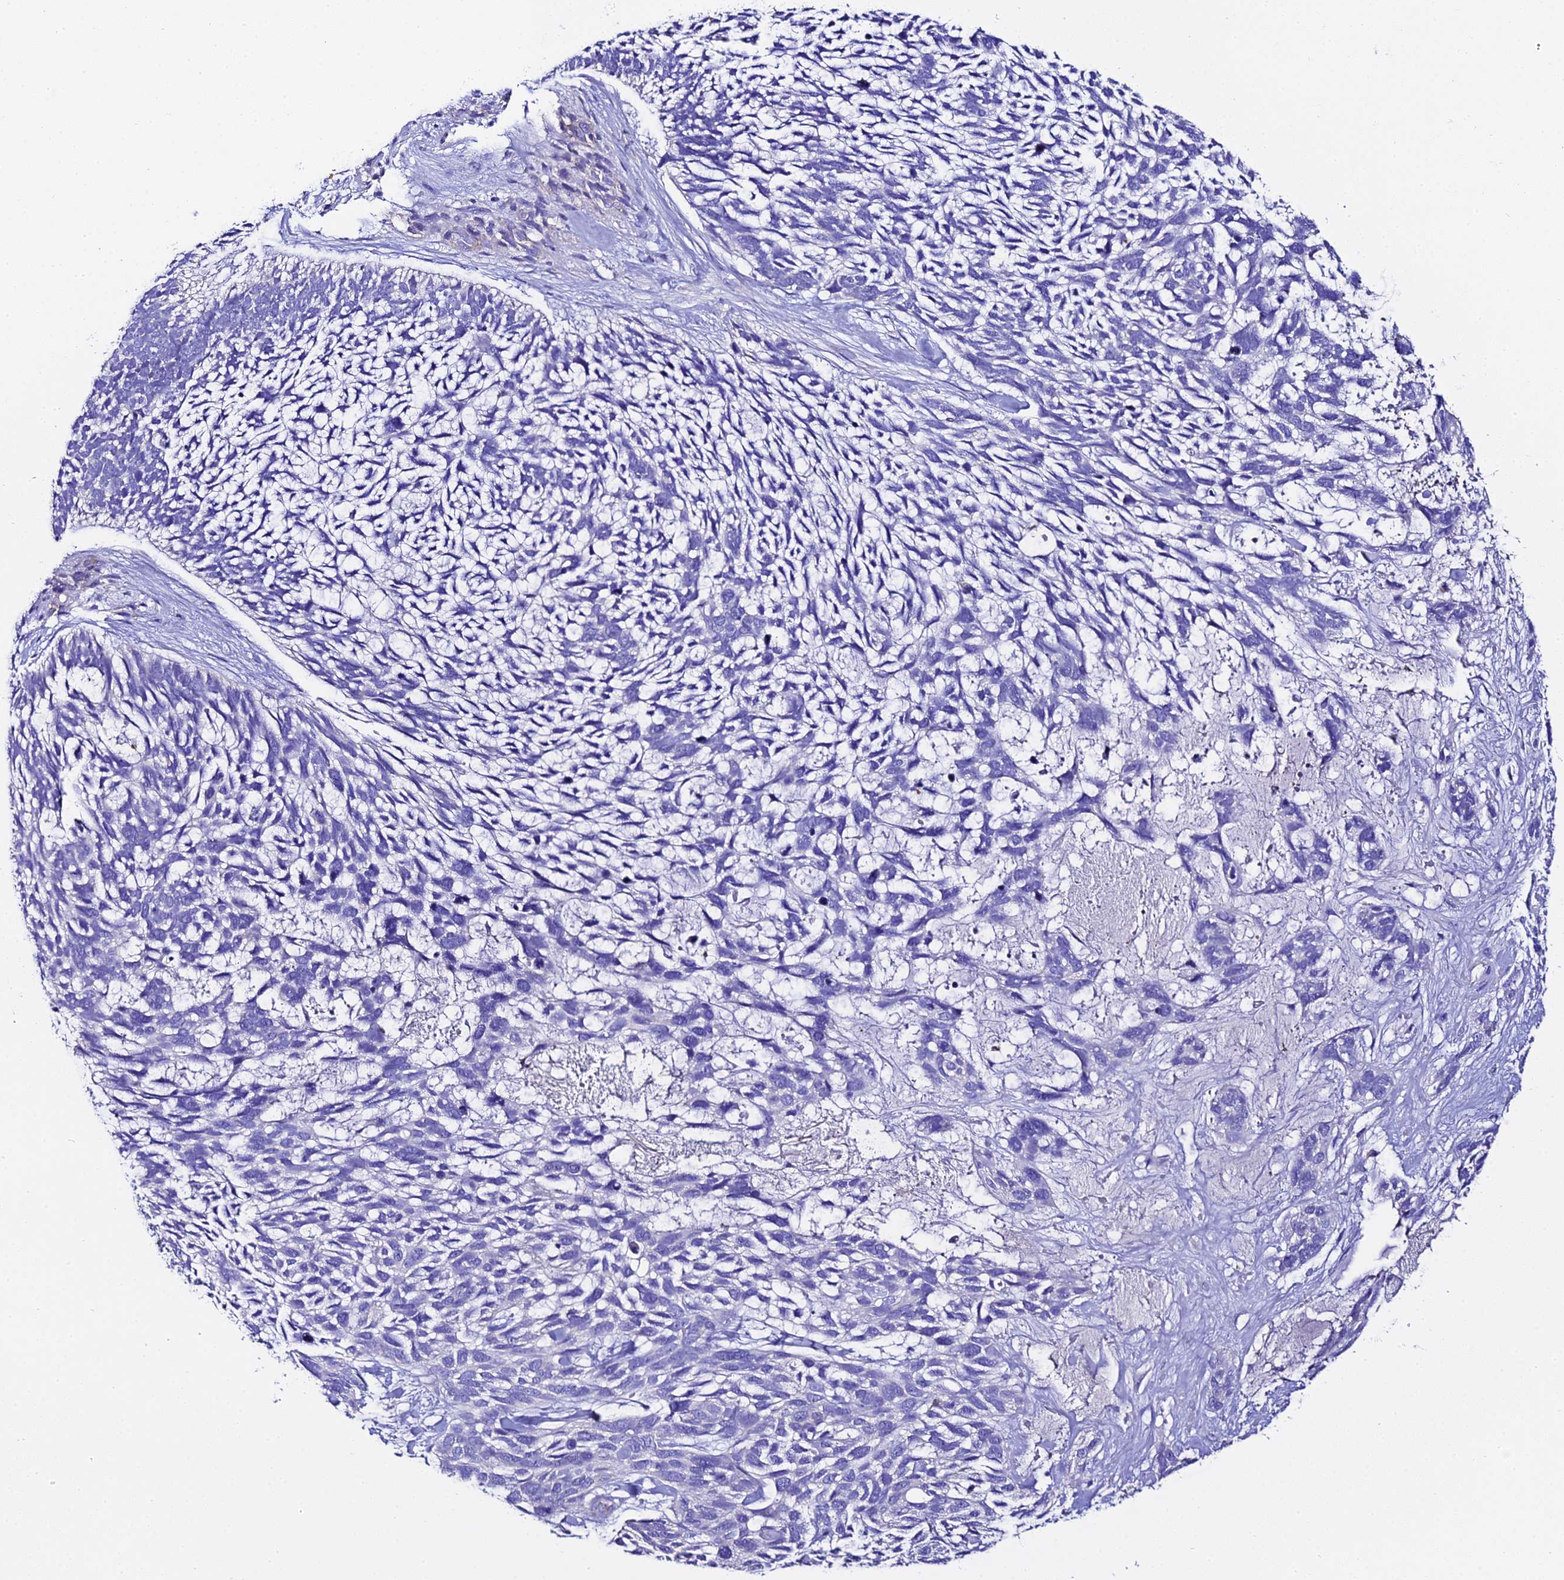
{"staining": {"intensity": "negative", "quantity": "none", "location": "none"}, "tissue": "skin cancer", "cell_type": "Tumor cells", "image_type": "cancer", "snomed": [{"axis": "morphology", "description": "Basal cell carcinoma"}, {"axis": "topography", "description": "Skin"}], "caption": "Immunohistochemical staining of skin basal cell carcinoma displays no significant positivity in tumor cells.", "gene": "TMEM117", "patient": {"sex": "male", "age": 88}}